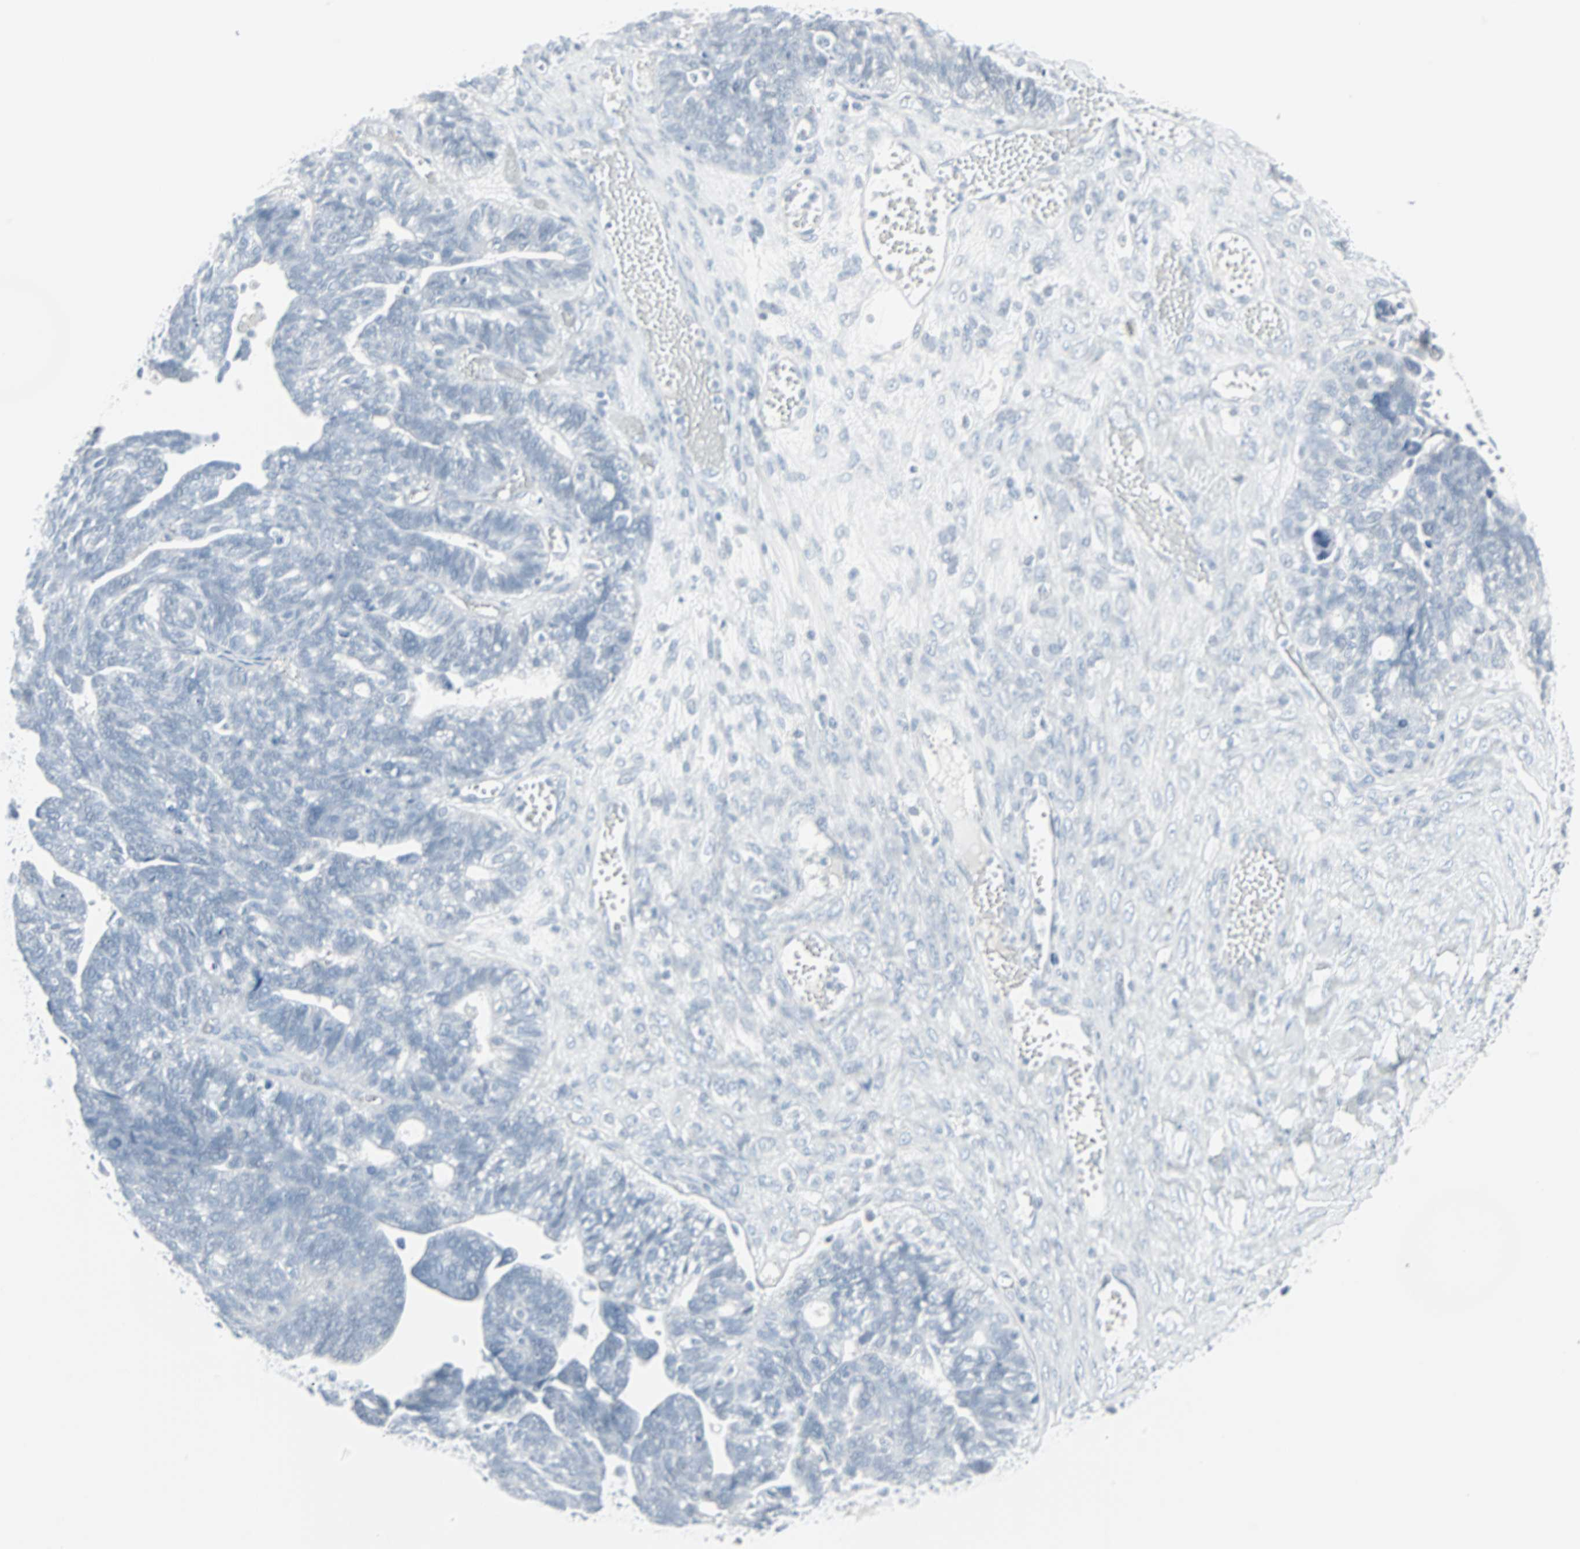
{"staining": {"intensity": "negative", "quantity": "none", "location": "none"}, "tissue": "ovarian cancer", "cell_type": "Tumor cells", "image_type": "cancer", "snomed": [{"axis": "morphology", "description": "Cystadenocarcinoma, serous, NOS"}, {"axis": "topography", "description": "Ovary"}], "caption": "Tumor cells are negative for protein expression in human ovarian serous cystadenocarcinoma. Nuclei are stained in blue.", "gene": "LANCL3", "patient": {"sex": "female", "age": 79}}